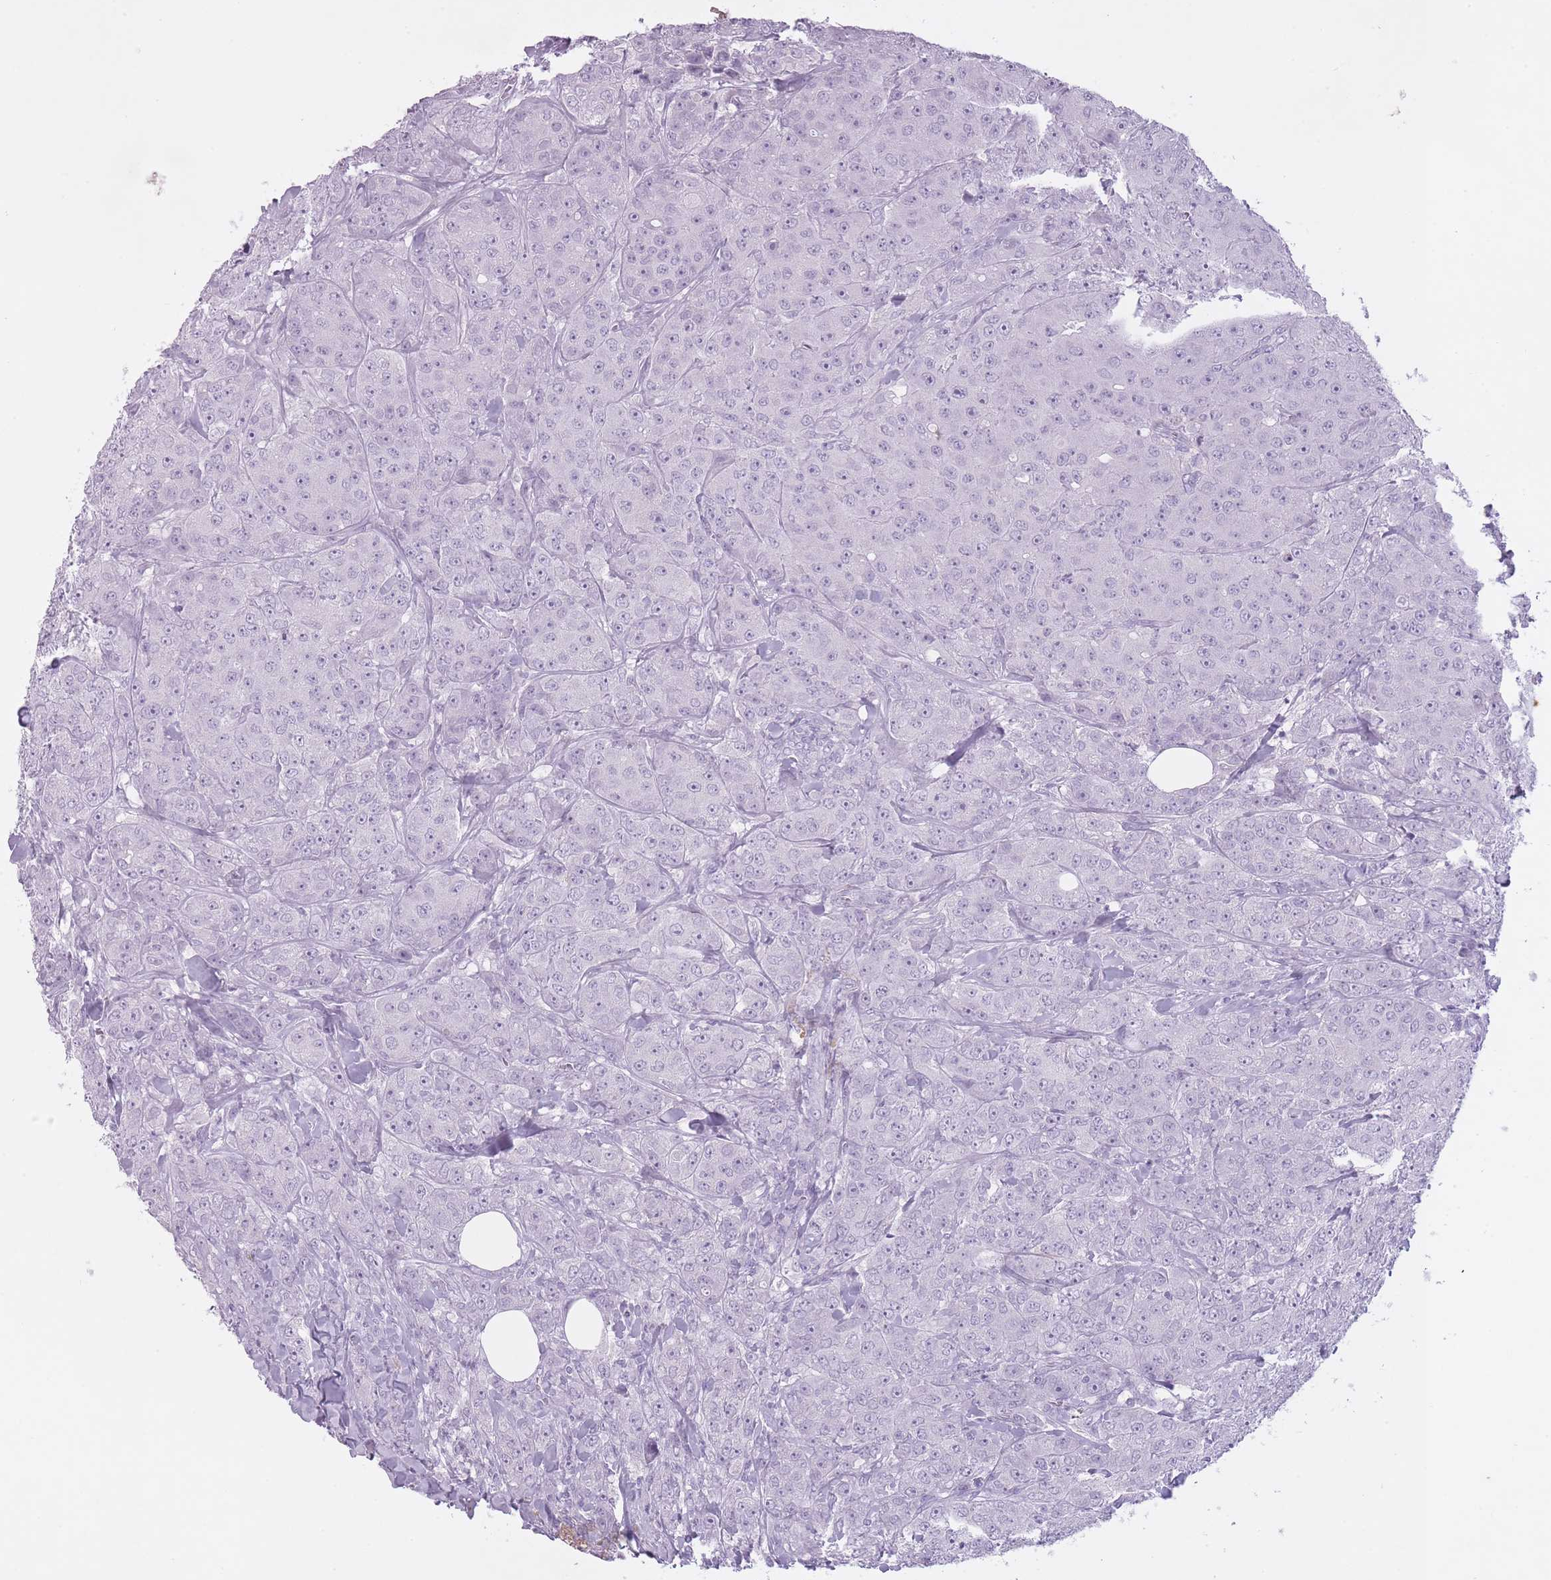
{"staining": {"intensity": "negative", "quantity": "none", "location": "none"}, "tissue": "breast cancer", "cell_type": "Tumor cells", "image_type": "cancer", "snomed": [{"axis": "morphology", "description": "Duct carcinoma"}, {"axis": "topography", "description": "Breast"}], "caption": "Photomicrograph shows no significant protein expression in tumor cells of breast cancer.", "gene": "RFX4", "patient": {"sex": "female", "age": 43}}